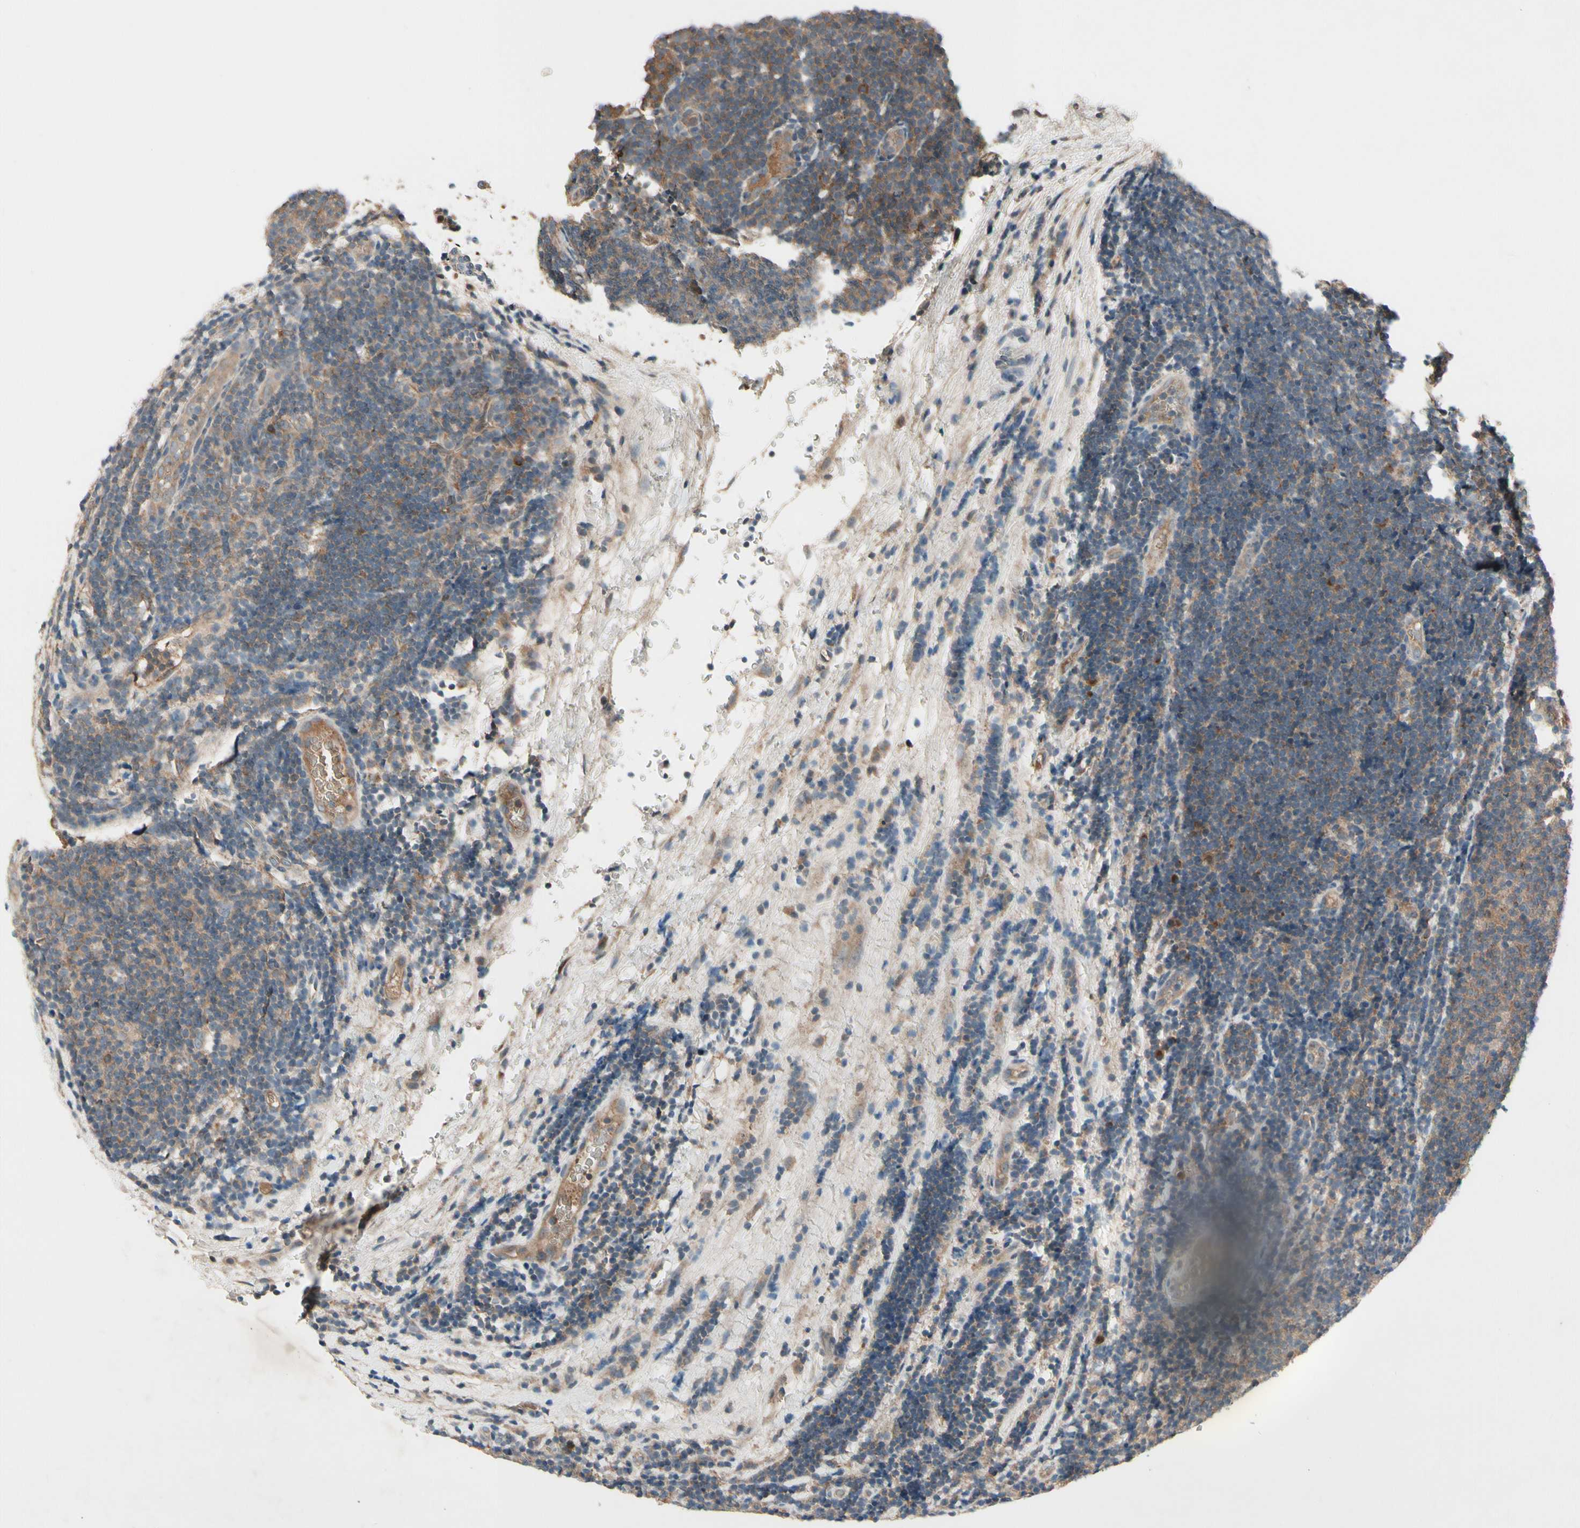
{"staining": {"intensity": "moderate", "quantity": ">75%", "location": "cytoplasmic/membranous"}, "tissue": "lymphoma", "cell_type": "Tumor cells", "image_type": "cancer", "snomed": [{"axis": "morphology", "description": "Malignant lymphoma, non-Hodgkin's type, Low grade"}, {"axis": "topography", "description": "Lymph node"}], "caption": "A brown stain highlights moderate cytoplasmic/membranous staining of a protein in lymphoma tumor cells.", "gene": "NSF", "patient": {"sex": "male", "age": 83}}